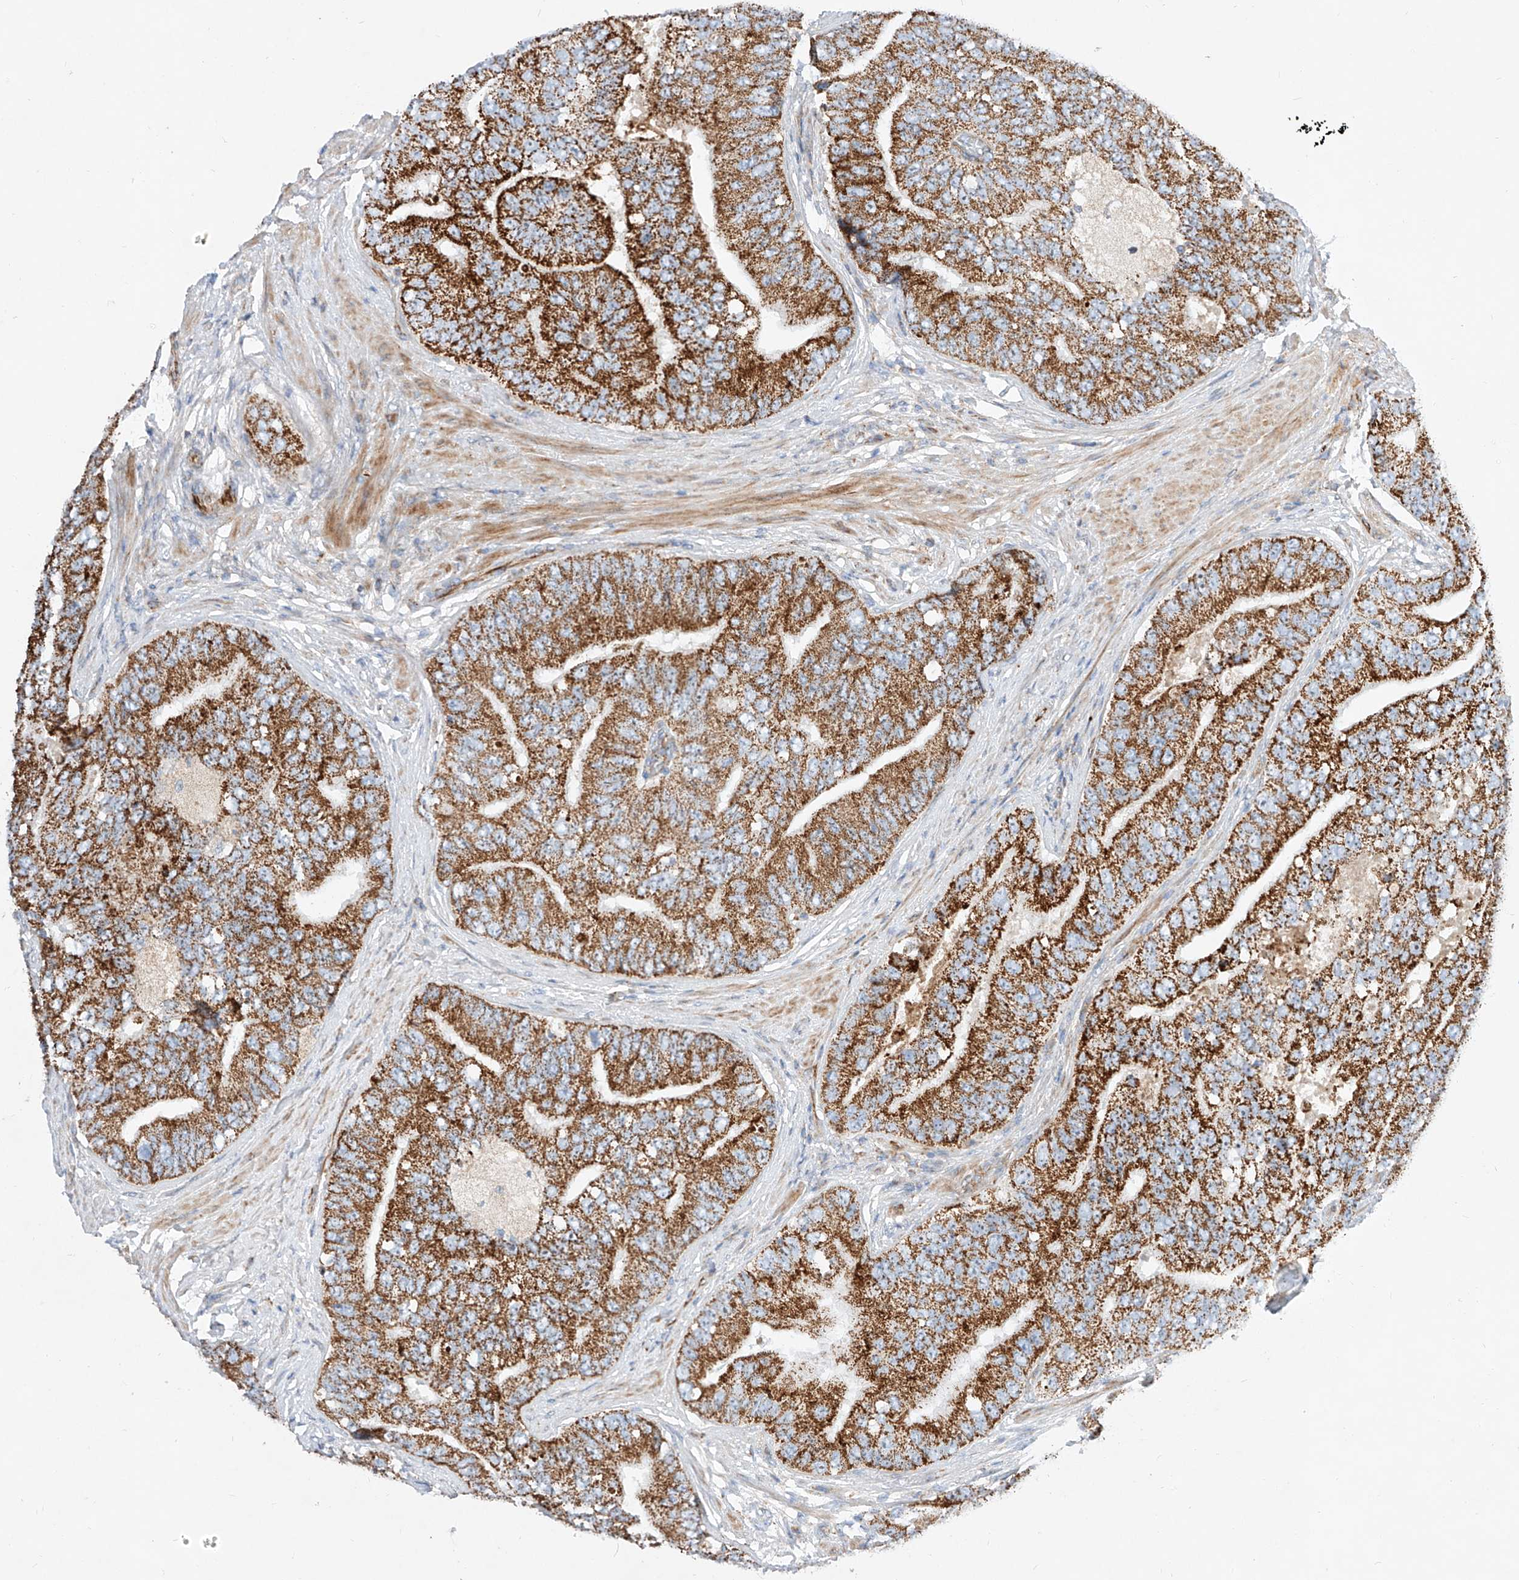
{"staining": {"intensity": "strong", "quantity": ">75%", "location": "cytoplasmic/membranous"}, "tissue": "prostate cancer", "cell_type": "Tumor cells", "image_type": "cancer", "snomed": [{"axis": "morphology", "description": "Adenocarcinoma, High grade"}, {"axis": "topography", "description": "Prostate"}], "caption": "This histopathology image reveals immunohistochemistry (IHC) staining of prostate high-grade adenocarcinoma, with high strong cytoplasmic/membranous expression in approximately >75% of tumor cells.", "gene": "CST9", "patient": {"sex": "male", "age": 70}}